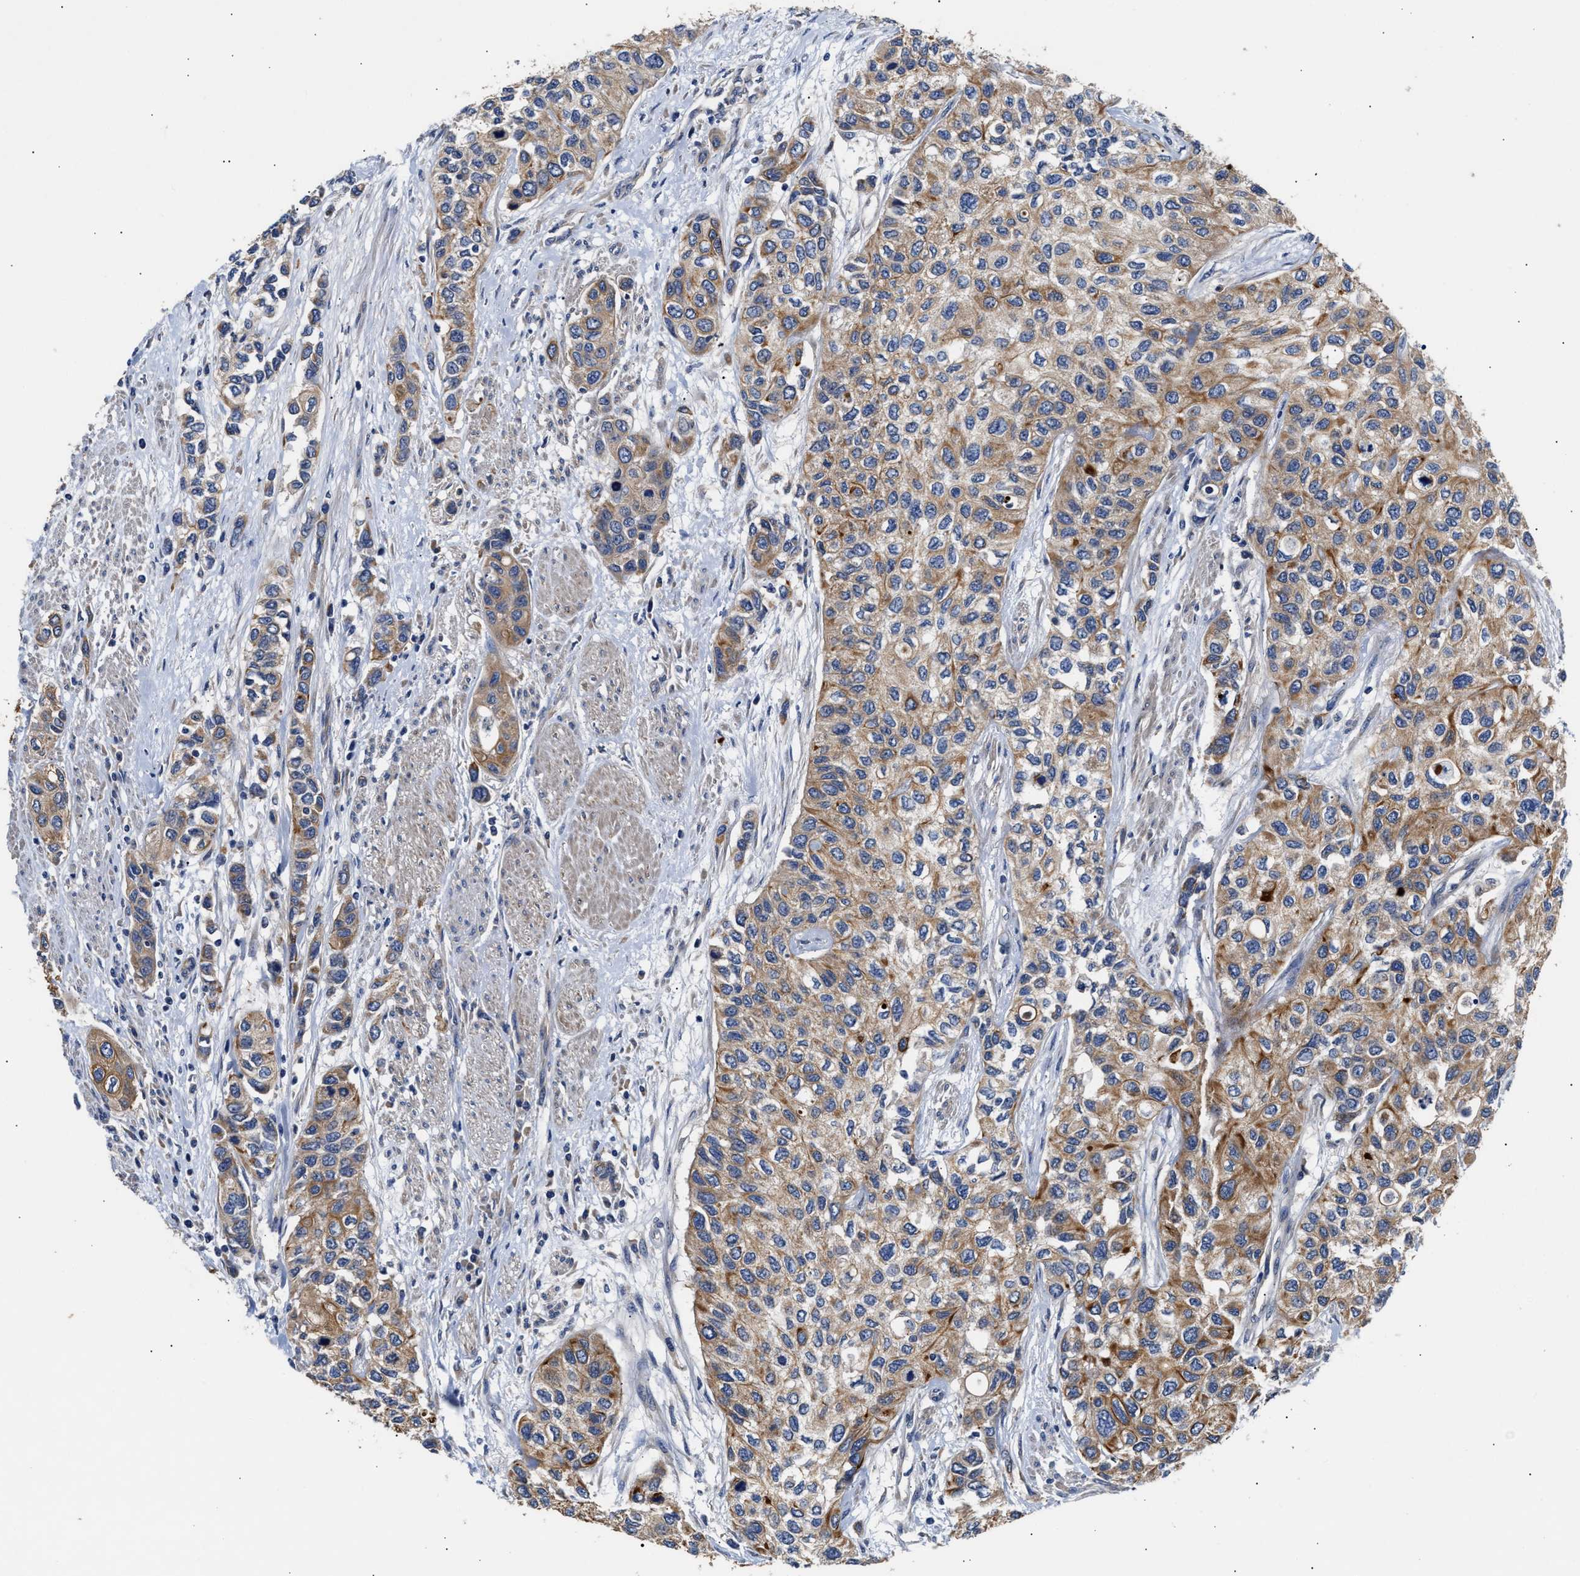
{"staining": {"intensity": "moderate", "quantity": "25%-75%", "location": "cytoplasmic/membranous"}, "tissue": "urothelial cancer", "cell_type": "Tumor cells", "image_type": "cancer", "snomed": [{"axis": "morphology", "description": "Urothelial carcinoma, High grade"}, {"axis": "topography", "description": "Urinary bladder"}], "caption": "Protein expression analysis of human urothelial cancer reveals moderate cytoplasmic/membranous staining in about 25%-75% of tumor cells. Using DAB (3,3'-diaminobenzidine) (brown) and hematoxylin (blue) stains, captured at high magnification using brightfield microscopy.", "gene": "CCDC146", "patient": {"sex": "female", "age": 56}}